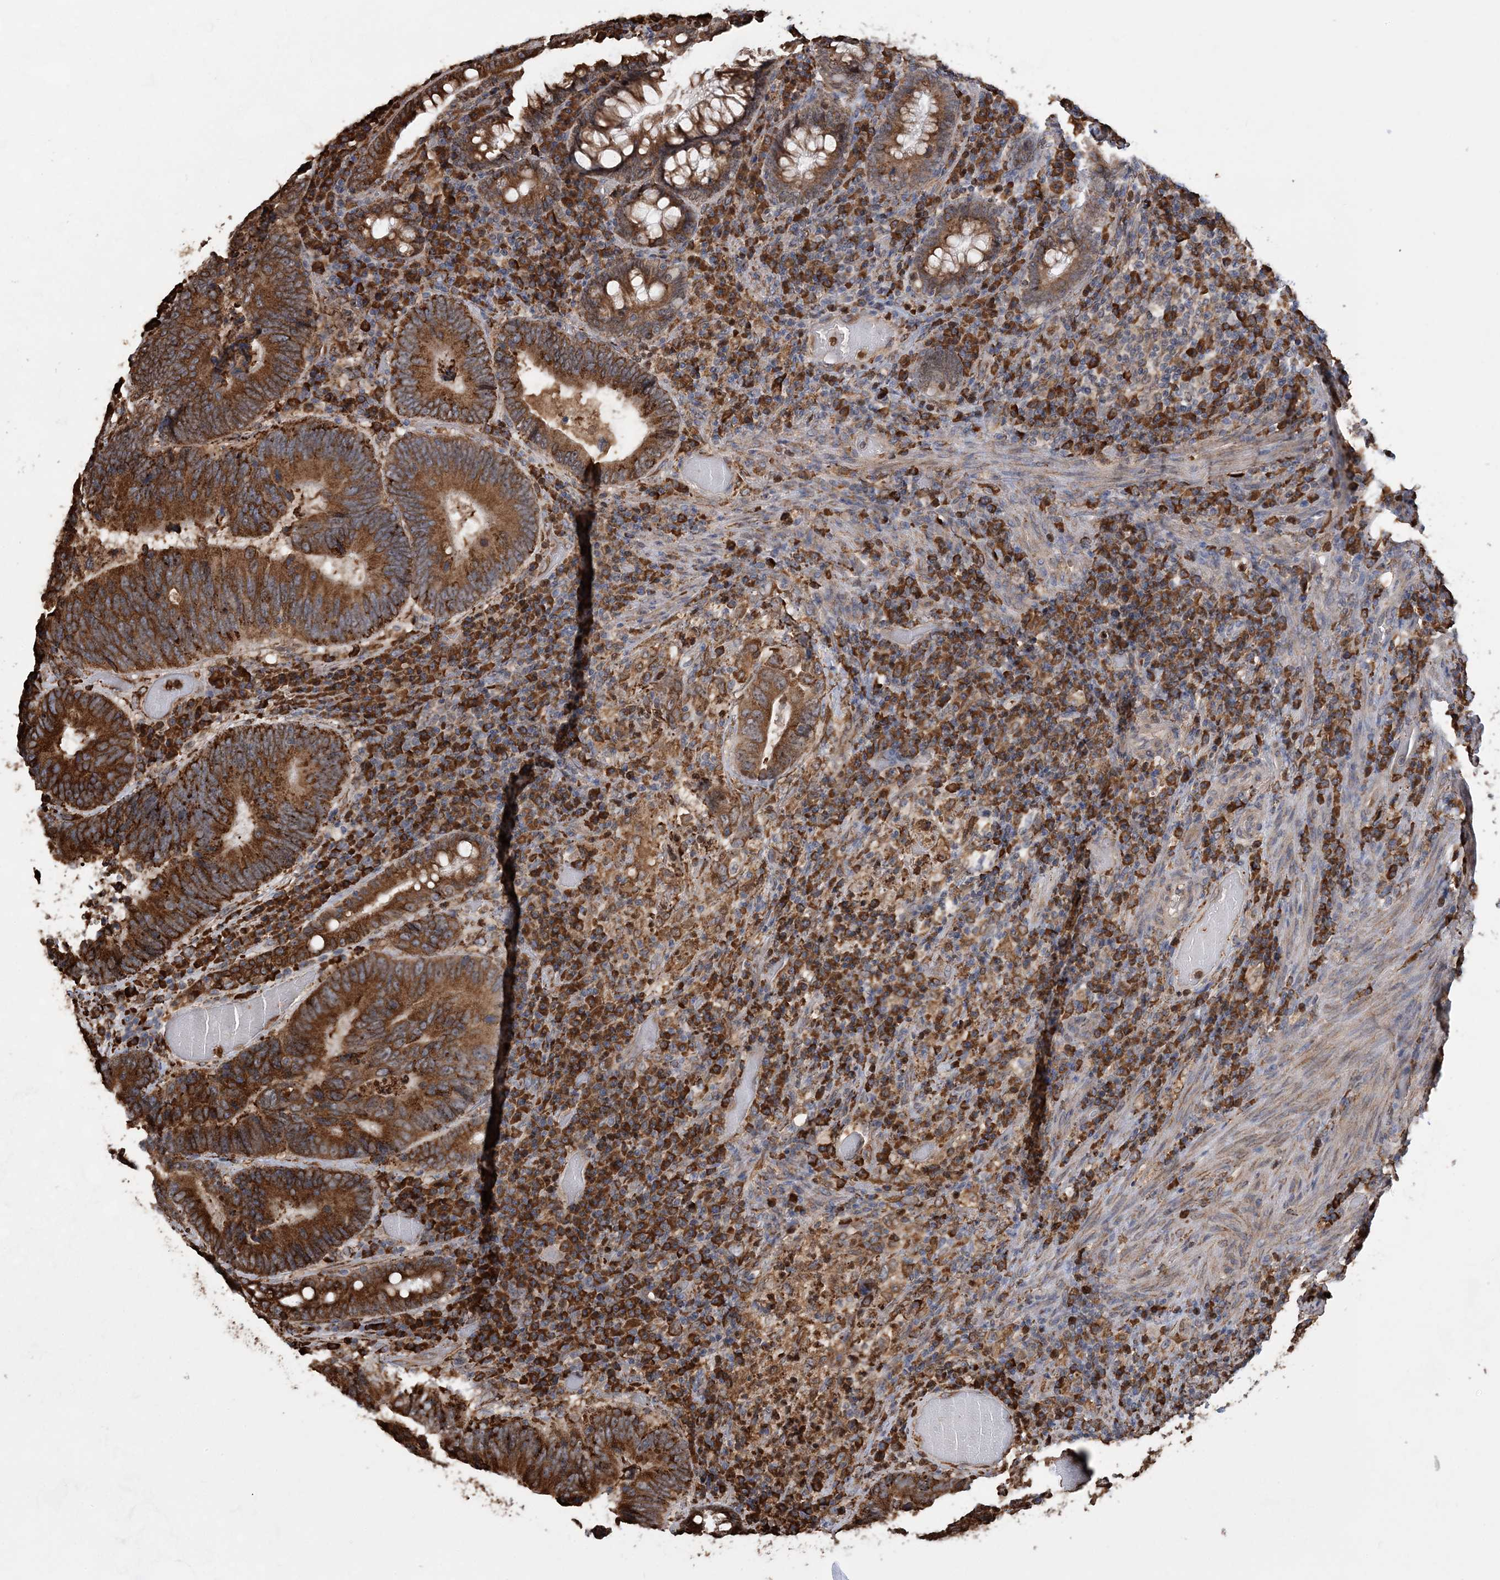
{"staining": {"intensity": "strong", "quantity": ">75%", "location": "cytoplasmic/membranous"}, "tissue": "colorectal cancer", "cell_type": "Tumor cells", "image_type": "cancer", "snomed": [{"axis": "morphology", "description": "Adenocarcinoma, NOS"}, {"axis": "topography", "description": "Colon"}], "caption": "Protein expression analysis of colorectal cancer reveals strong cytoplasmic/membranous expression in approximately >75% of tumor cells.", "gene": "WDR12", "patient": {"sex": "female", "age": 78}}